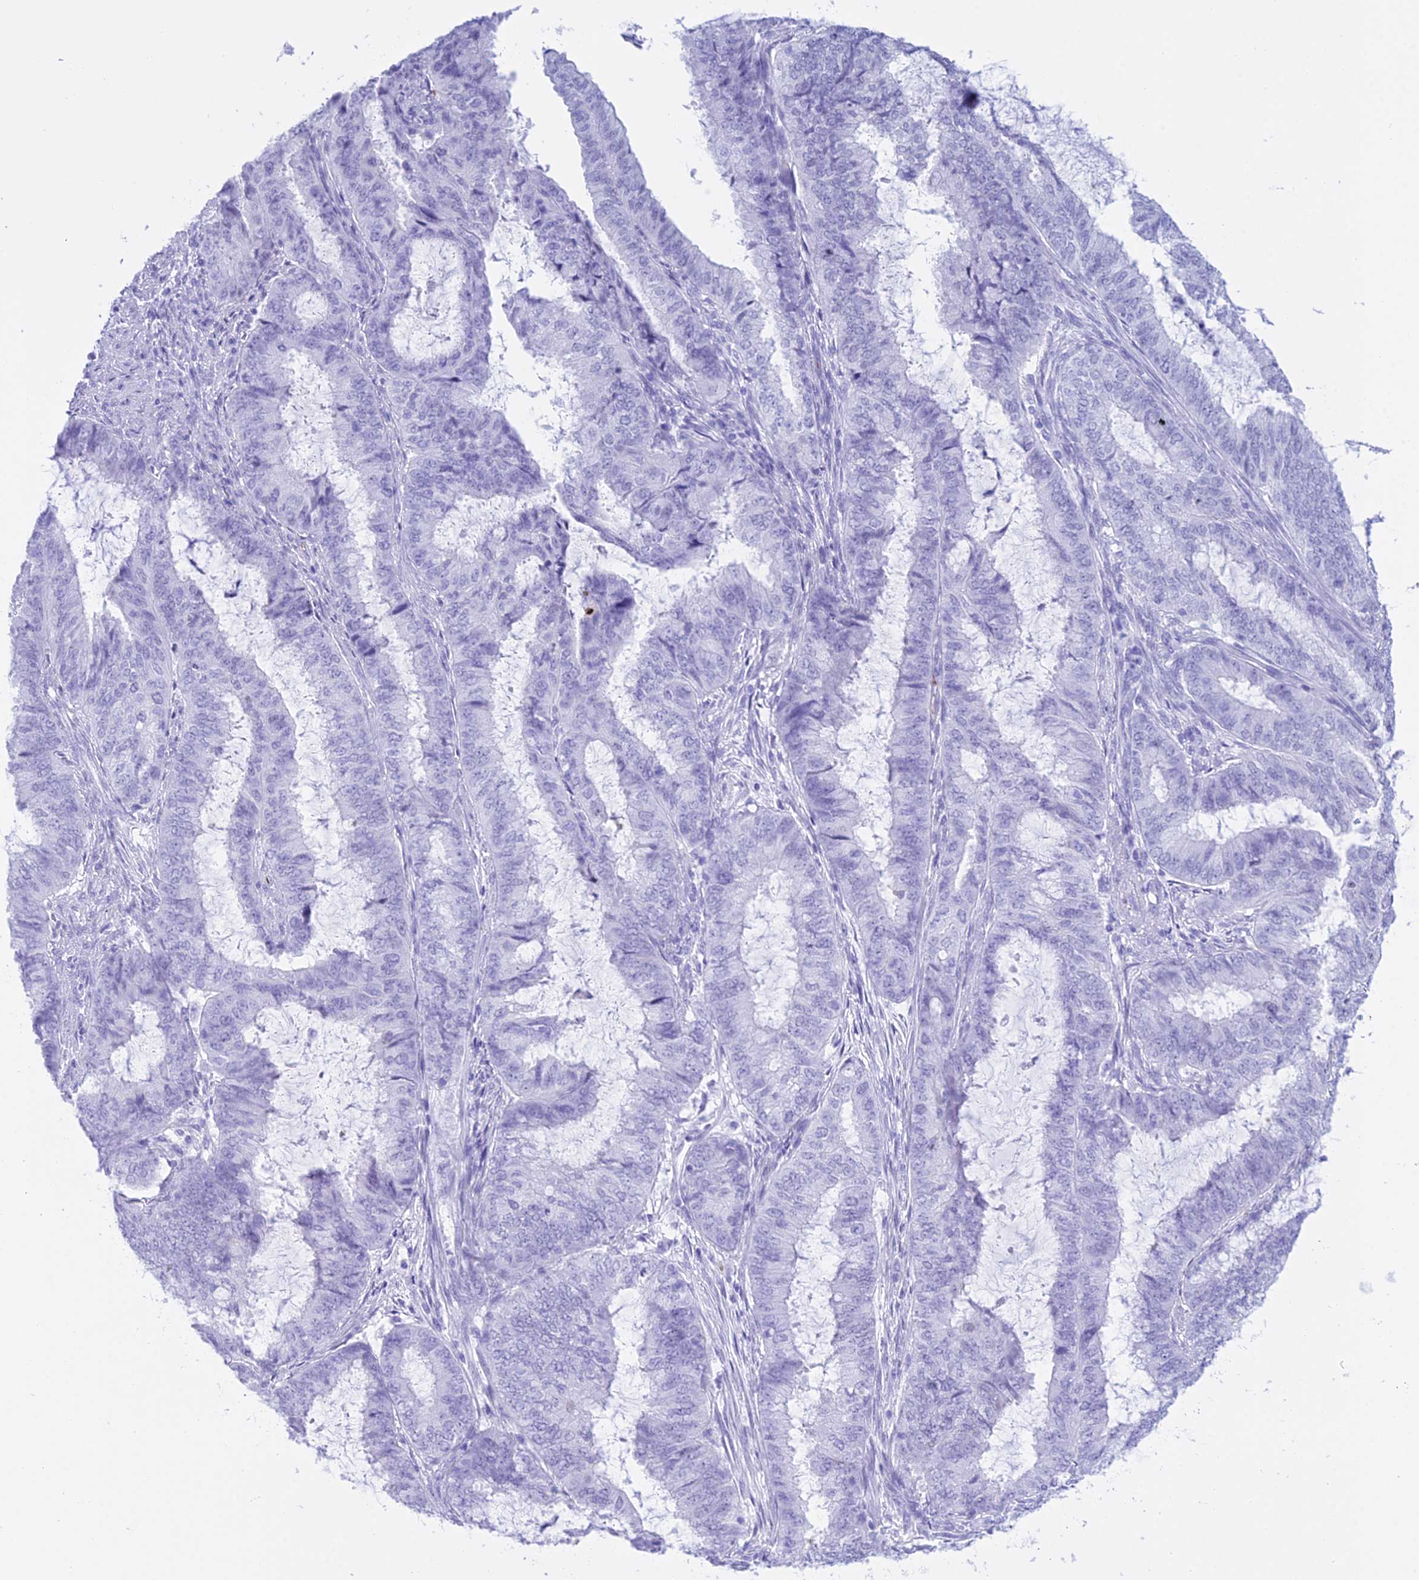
{"staining": {"intensity": "negative", "quantity": "none", "location": "none"}, "tissue": "endometrial cancer", "cell_type": "Tumor cells", "image_type": "cancer", "snomed": [{"axis": "morphology", "description": "Adenocarcinoma, NOS"}, {"axis": "topography", "description": "Endometrium"}], "caption": "This is a micrograph of immunohistochemistry staining of endometrial adenocarcinoma, which shows no positivity in tumor cells. (DAB immunohistochemistry visualized using brightfield microscopy, high magnification).", "gene": "RNPS1", "patient": {"sex": "female", "age": 51}}